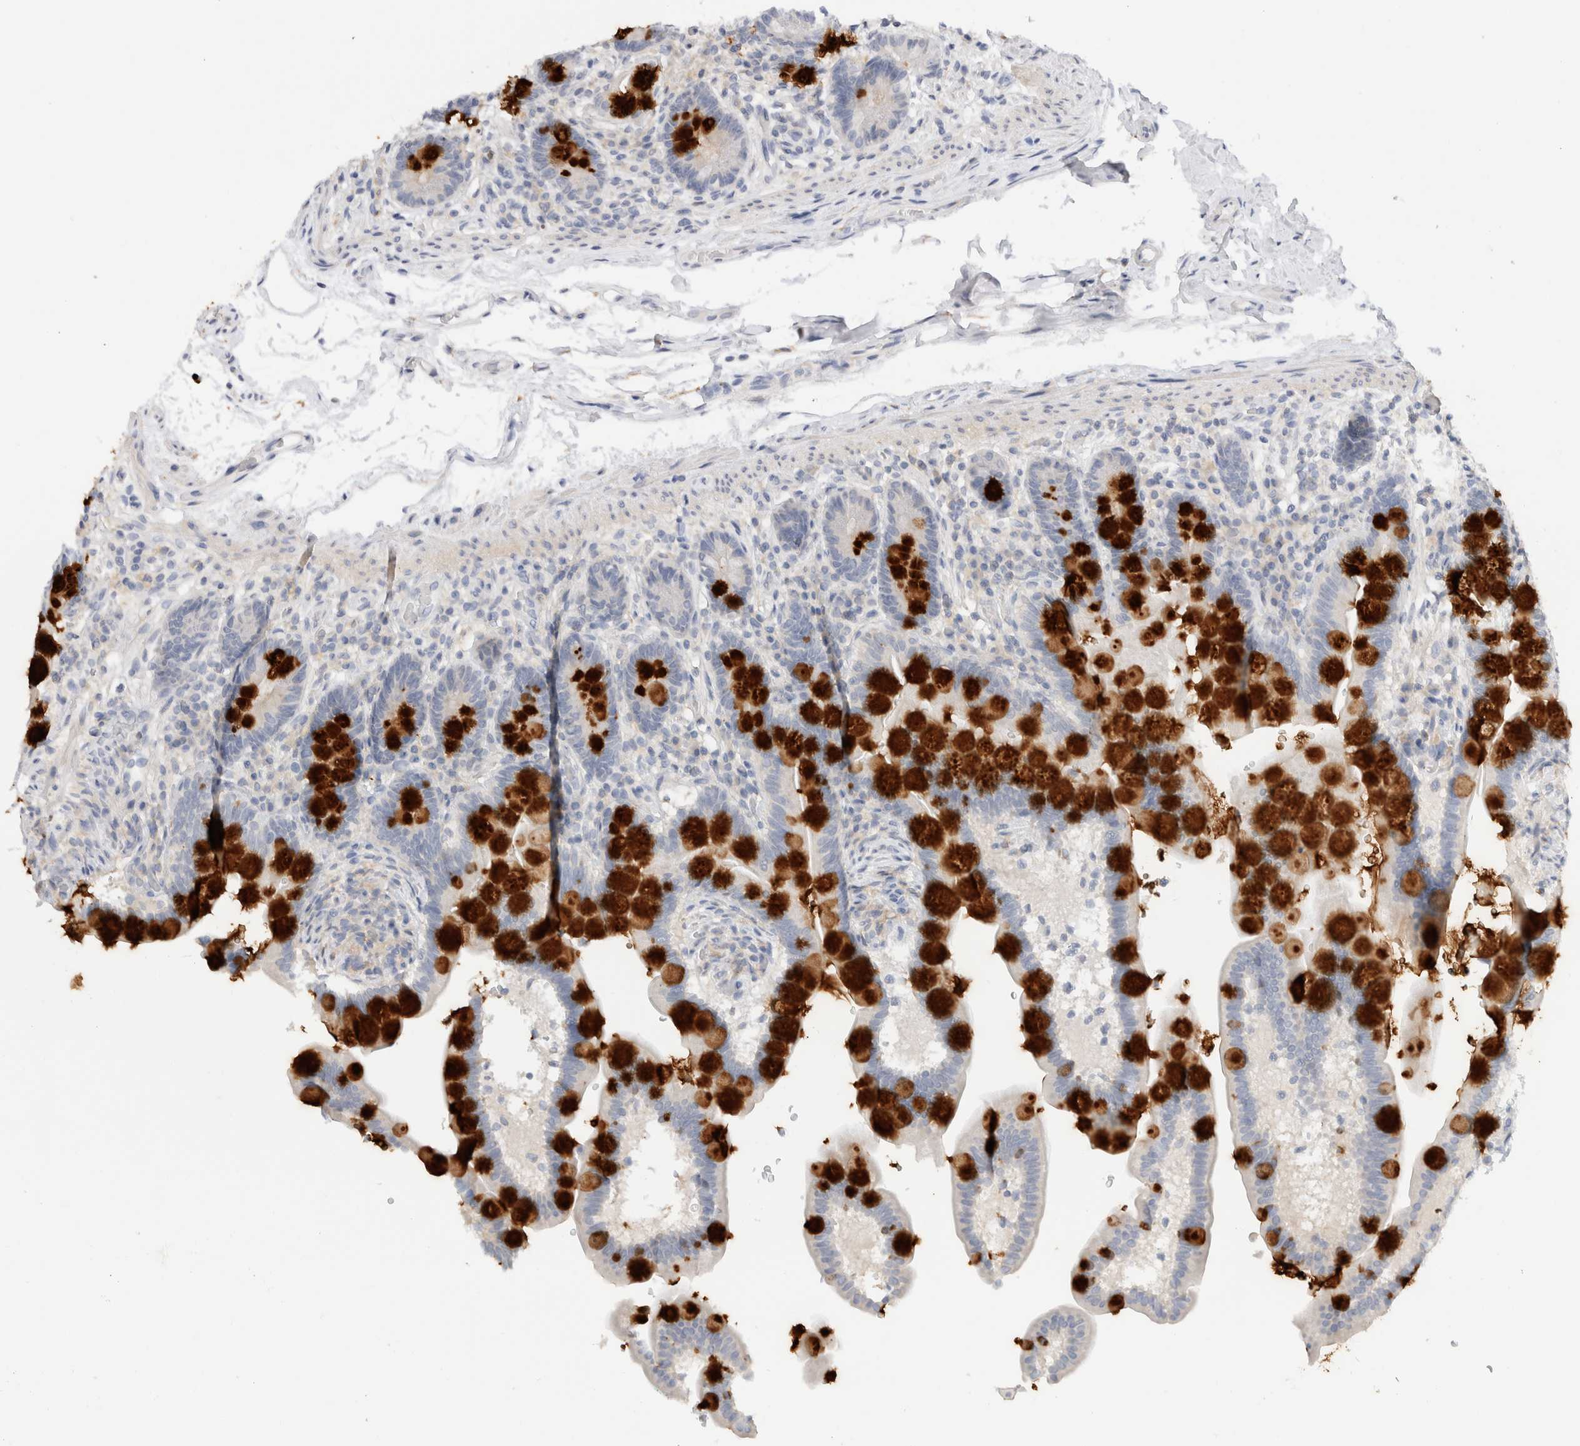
{"staining": {"intensity": "negative", "quantity": "none", "location": "none"}, "tissue": "colon", "cell_type": "Endothelial cells", "image_type": "normal", "snomed": [{"axis": "morphology", "description": "Normal tissue, NOS"}, {"axis": "topography", "description": "Smooth muscle"}, {"axis": "topography", "description": "Colon"}], "caption": "Immunohistochemistry (IHC) photomicrograph of unremarkable colon stained for a protein (brown), which reveals no expression in endothelial cells.", "gene": "ADAM30", "patient": {"sex": "male", "age": 73}}